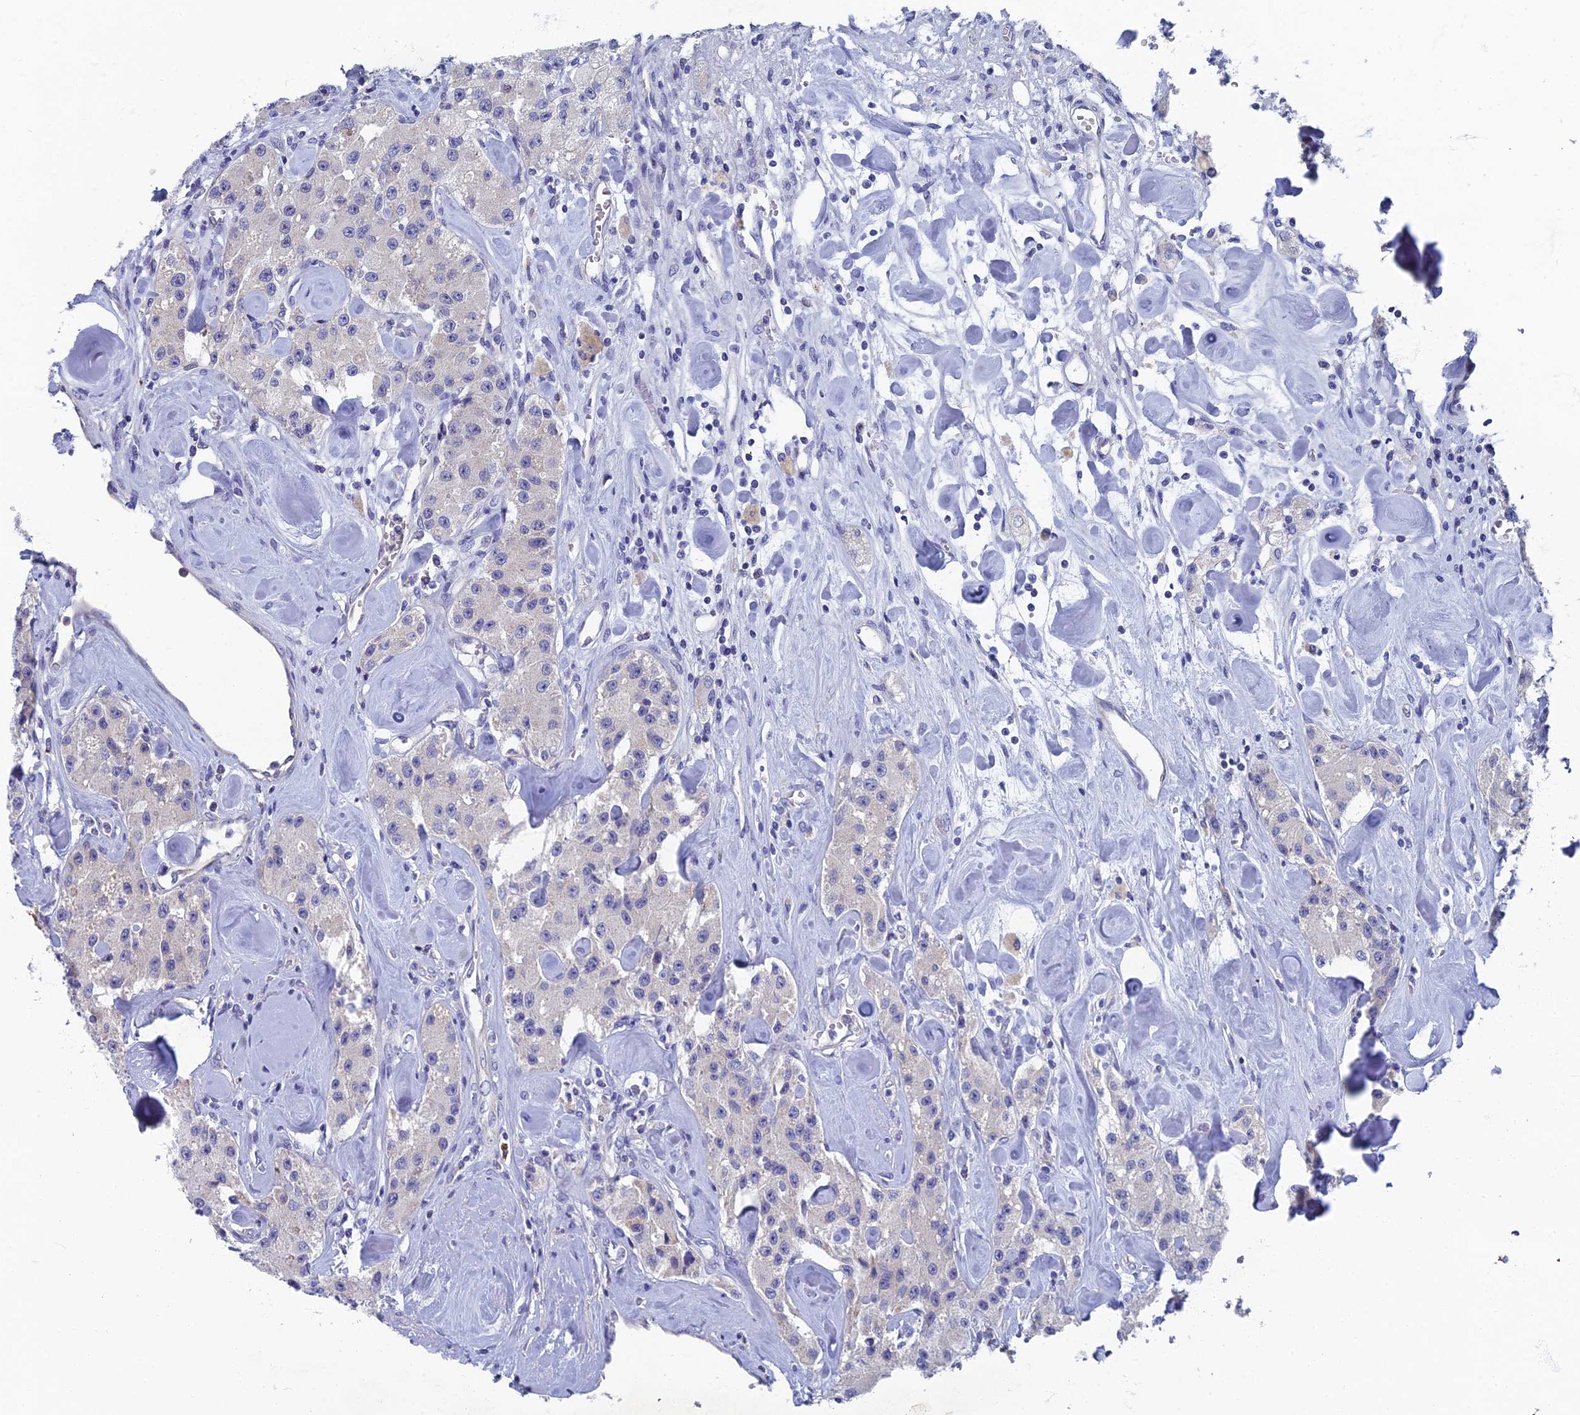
{"staining": {"intensity": "negative", "quantity": "none", "location": "none"}, "tissue": "carcinoid", "cell_type": "Tumor cells", "image_type": "cancer", "snomed": [{"axis": "morphology", "description": "Carcinoid, malignant, NOS"}, {"axis": "topography", "description": "Pancreas"}], "caption": "Tumor cells show no significant expression in carcinoid (malignant).", "gene": "SPIN4", "patient": {"sex": "male", "age": 41}}